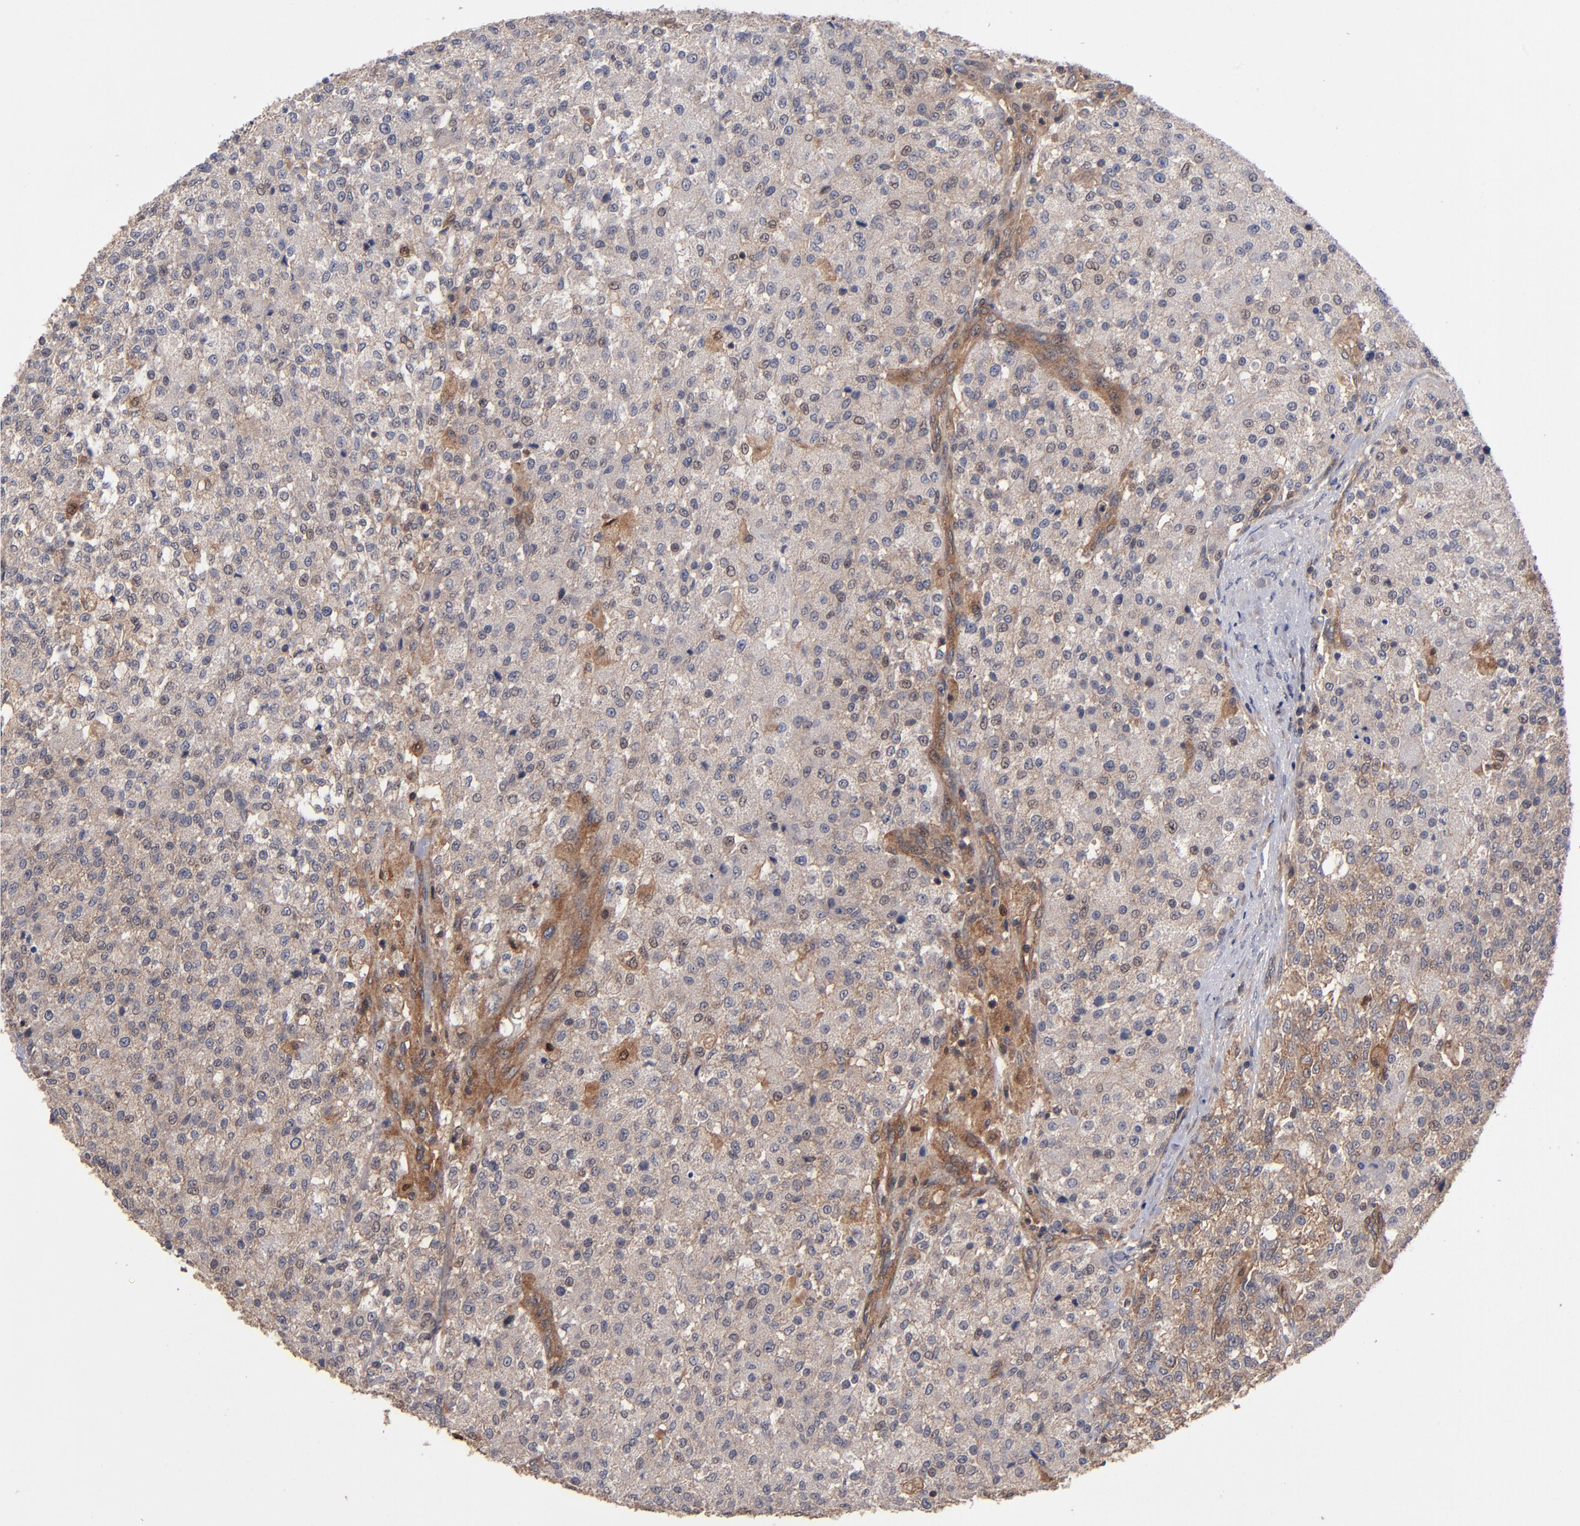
{"staining": {"intensity": "weak", "quantity": "25%-75%", "location": "cytoplasmic/membranous"}, "tissue": "testis cancer", "cell_type": "Tumor cells", "image_type": "cancer", "snomed": [{"axis": "morphology", "description": "Seminoma, NOS"}, {"axis": "topography", "description": "Testis"}], "caption": "IHC staining of testis cancer, which shows low levels of weak cytoplasmic/membranous expression in about 25%-75% of tumor cells indicating weak cytoplasmic/membranous protein expression. The staining was performed using DAB (brown) for protein detection and nuclei were counterstained in hematoxylin (blue).", "gene": "BDKRB1", "patient": {"sex": "male", "age": 59}}